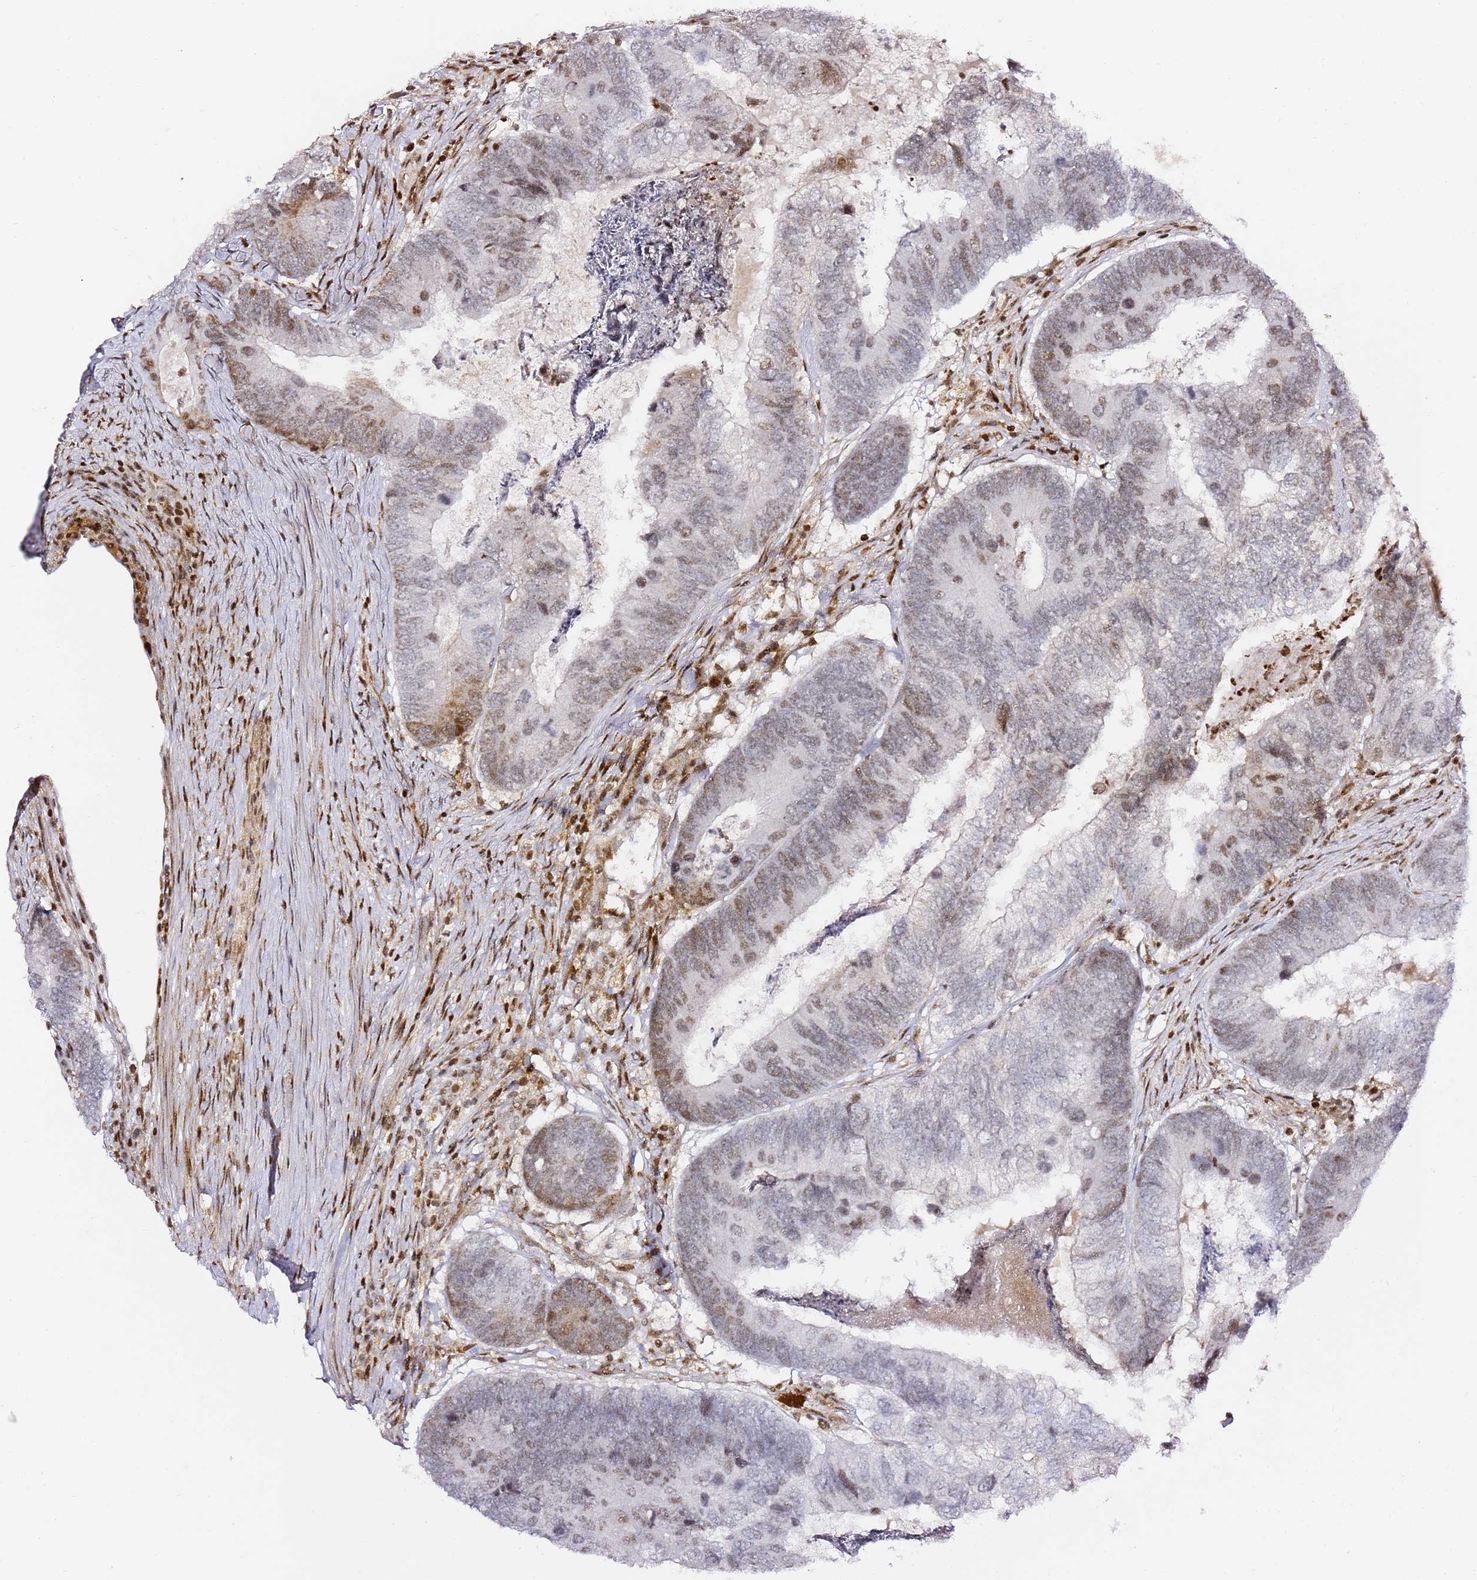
{"staining": {"intensity": "weak", "quantity": "<25%", "location": "nuclear"}, "tissue": "colorectal cancer", "cell_type": "Tumor cells", "image_type": "cancer", "snomed": [{"axis": "morphology", "description": "Adenocarcinoma, NOS"}, {"axis": "topography", "description": "Colon"}], "caption": "Immunohistochemistry (IHC) micrograph of neoplastic tissue: adenocarcinoma (colorectal) stained with DAB (3,3'-diaminobenzidine) displays no significant protein expression in tumor cells. The staining is performed using DAB (3,3'-diaminobenzidine) brown chromogen with nuclei counter-stained in using hematoxylin.", "gene": "GBP2", "patient": {"sex": "female", "age": 67}}